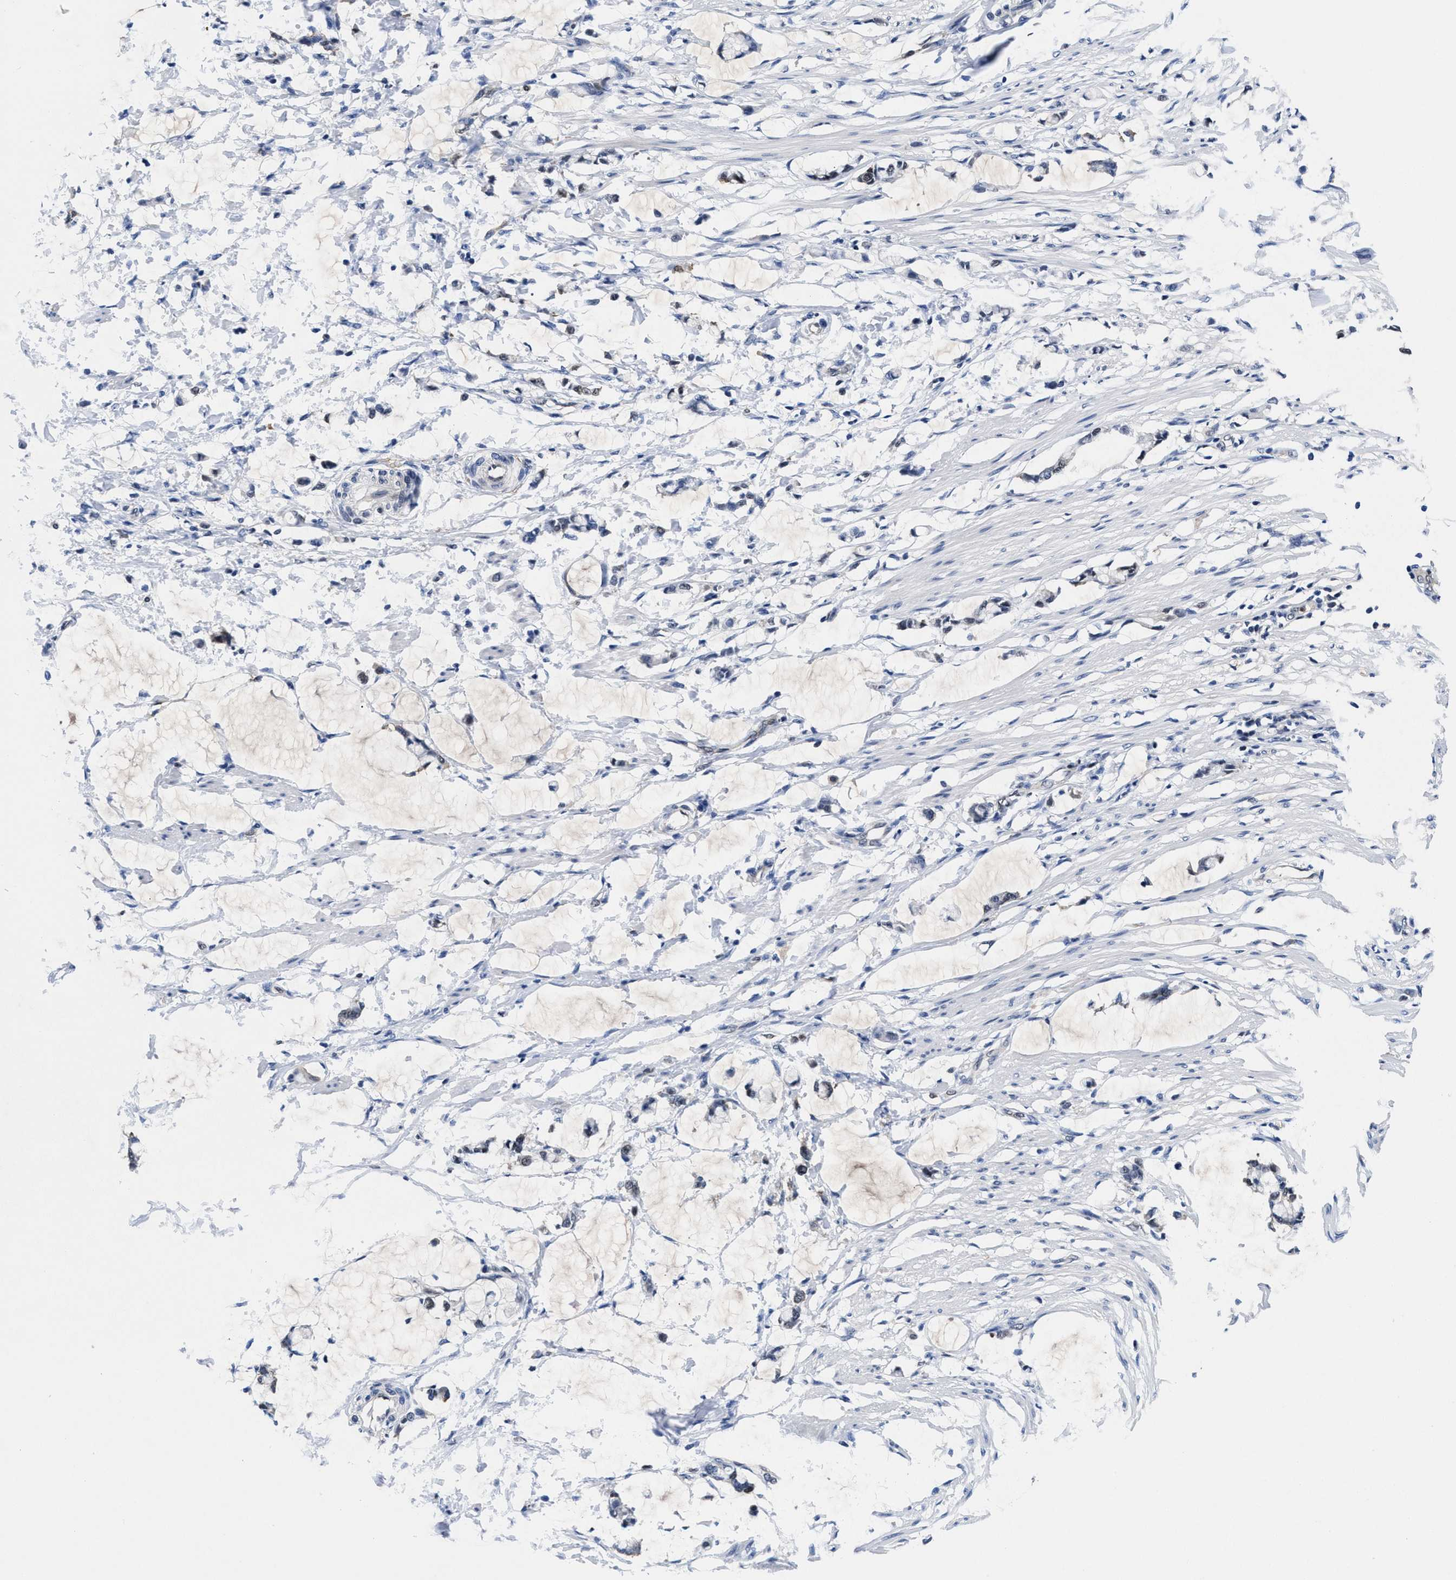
{"staining": {"intensity": "negative", "quantity": "none", "location": "none"}, "tissue": "smooth muscle", "cell_type": "Smooth muscle cells", "image_type": "normal", "snomed": [{"axis": "morphology", "description": "Normal tissue, NOS"}, {"axis": "morphology", "description": "Adenocarcinoma, NOS"}, {"axis": "topography", "description": "Smooth muscle"}, {"axis": "topography", "description": "Colon"}], "caption": "Immunohistochemistry (IHC) of unremarkable human smooth muscle shows no positivity in smooth muscle cells. (DAB immunohistochemistry (IHC) visualized using brightfield microscopy, high magnification).", "gene": "ACLY", "patient": {"sex": "male", "age": 14}}